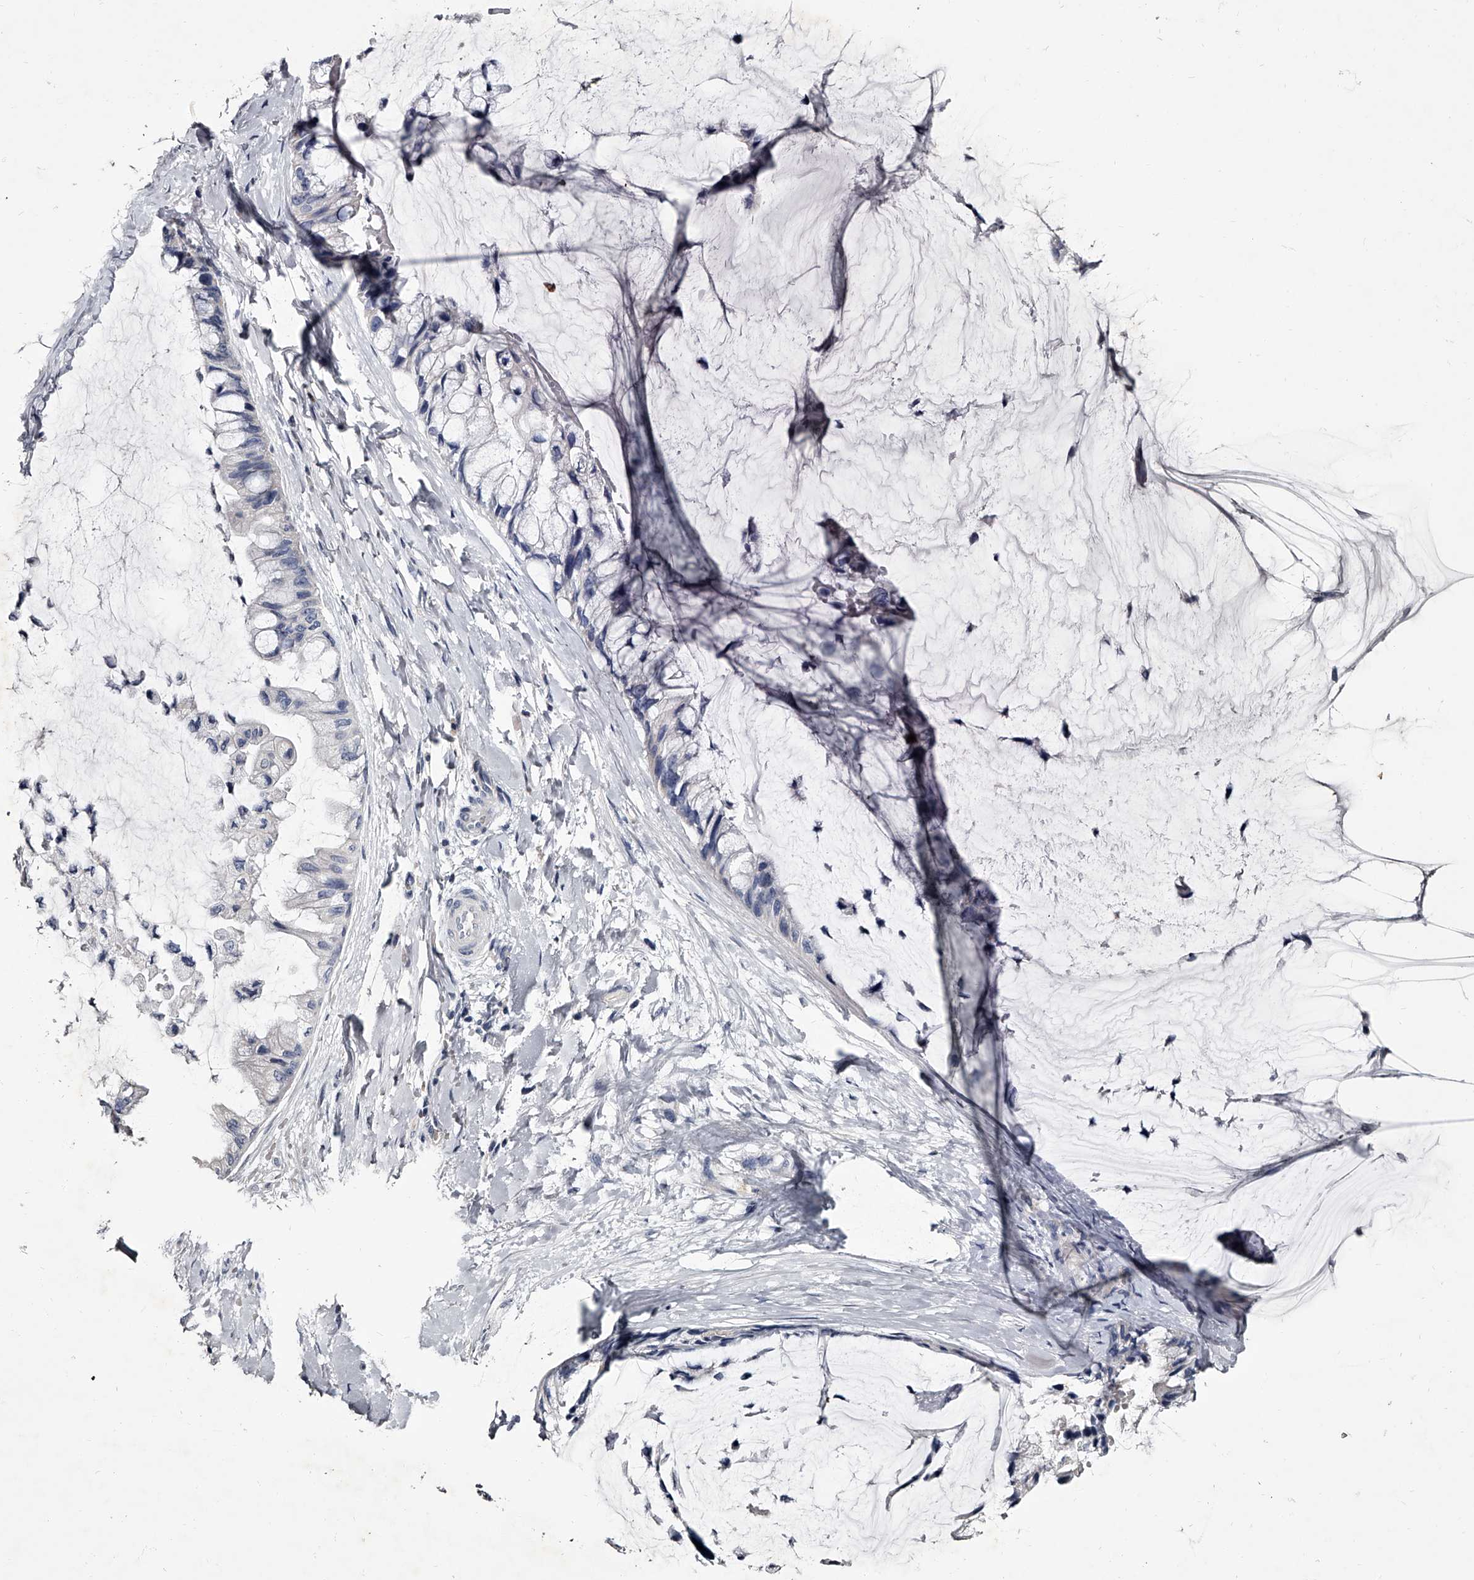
{"staining": {"intensity": "negative", "quantity": "none", "location": "none"}, "tissue": "ovarian cancer", "cell_type": "Tumor cells", "image_type": "cancer", "snomed": [{"axis": "morphology", "description": "Cystadenocarcinoma, mucinous, NOS"}, {"axis": "topography", "description": "Ovary"}], "caption": "A photomicrograph of ovarian mucinous cystadenocarcinoma stained for a protein demonstrates no brown staining in tumor cells.", "gene": "GAPVD1", "patient": {"sex": "female", "age": 39}}